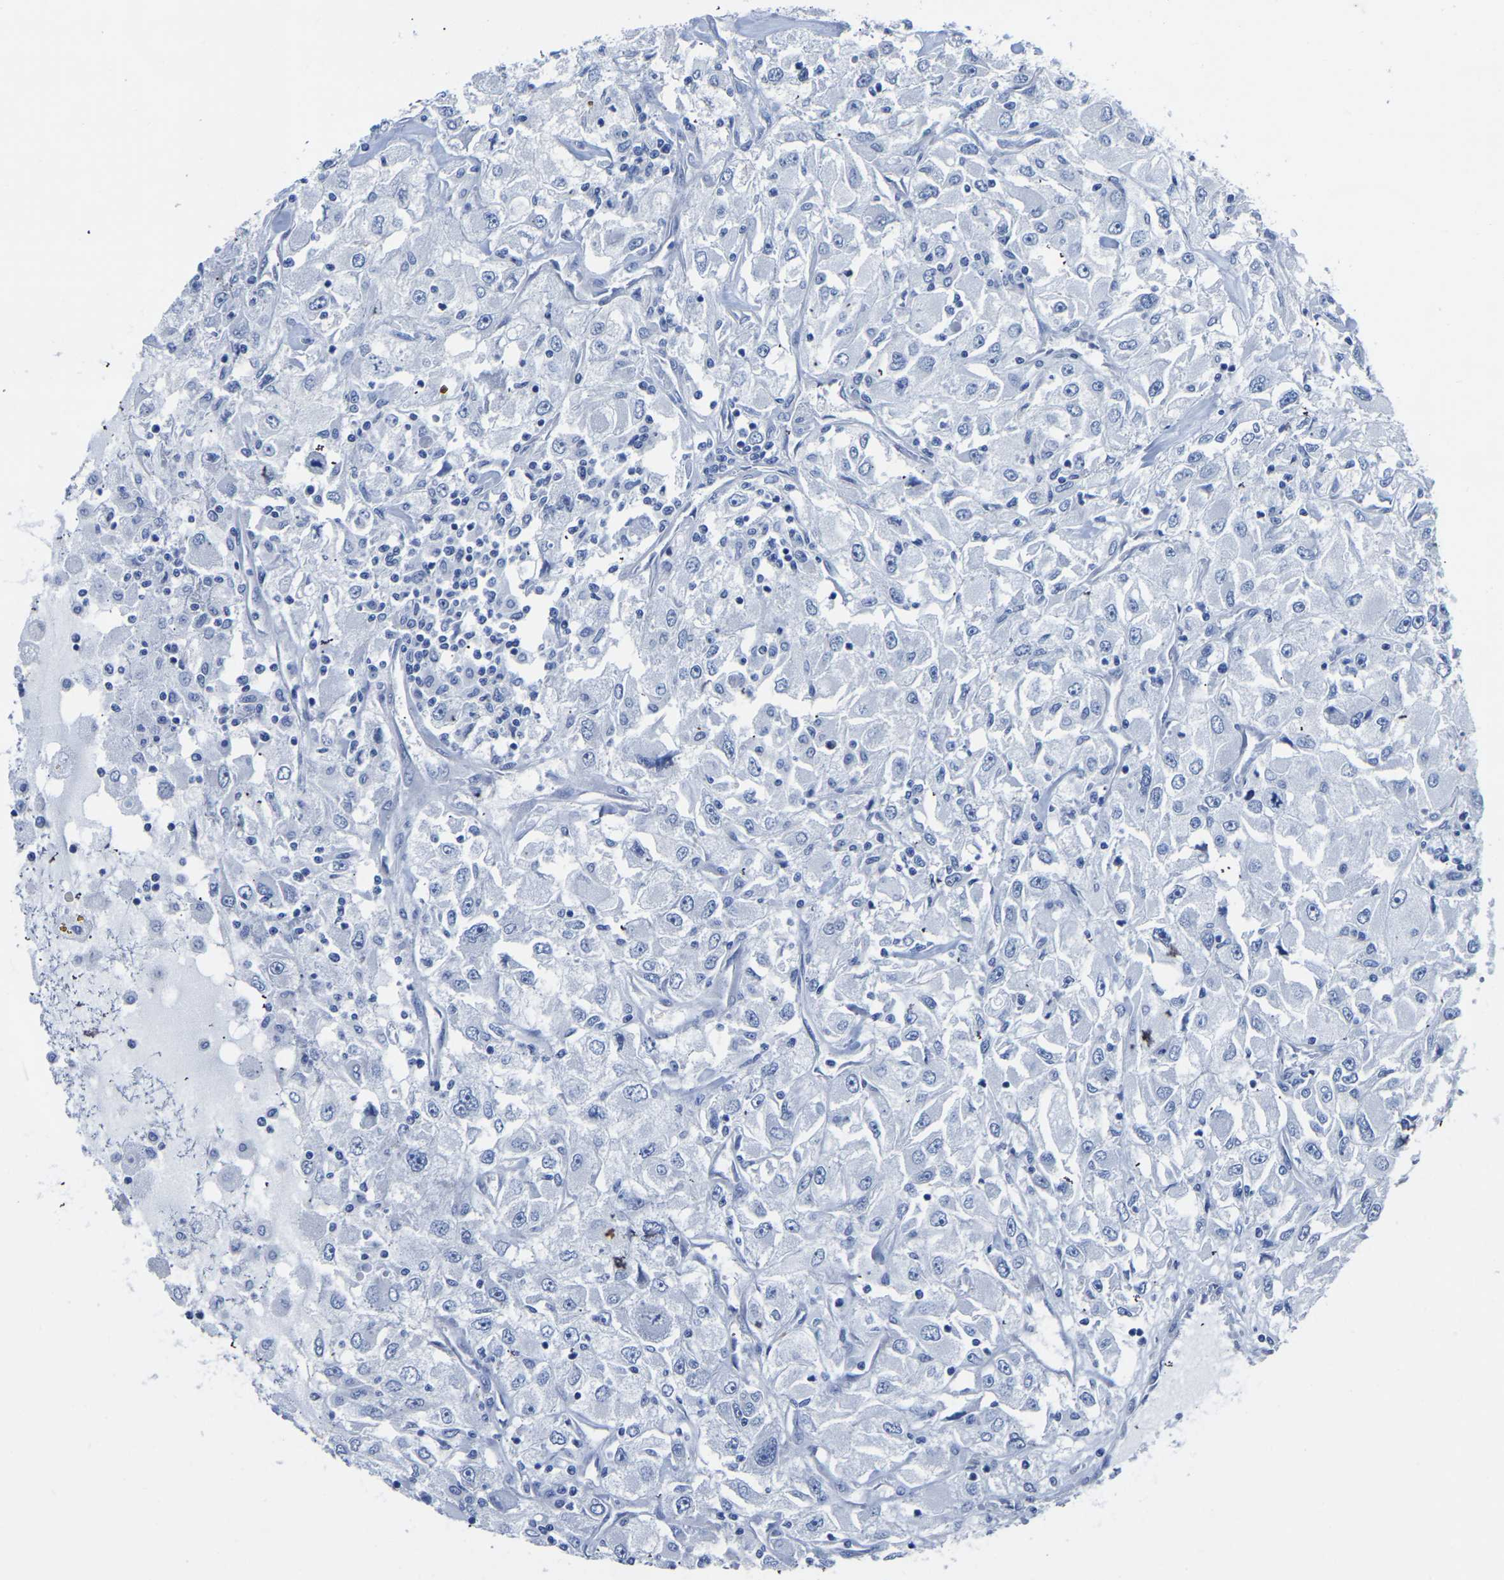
{"staining": {"intensity": "negative", "quantity": "none", "location": "none"}, "tissue": "renal cancer", "cell_type": "Tumor cells", "image_type": "cancer", "snomed": [{"axis": "morphology", "description": "Adenocarcinoma, NOS"}, {"axis": "topography", "description": "Kidney"}], "caption": "Protein analysis of renal adenocarcinoma demonstrates no significant positivity in tumor cells.", "gene": "SLC45A3", "patient": {"sex": "female", "age": 52}}